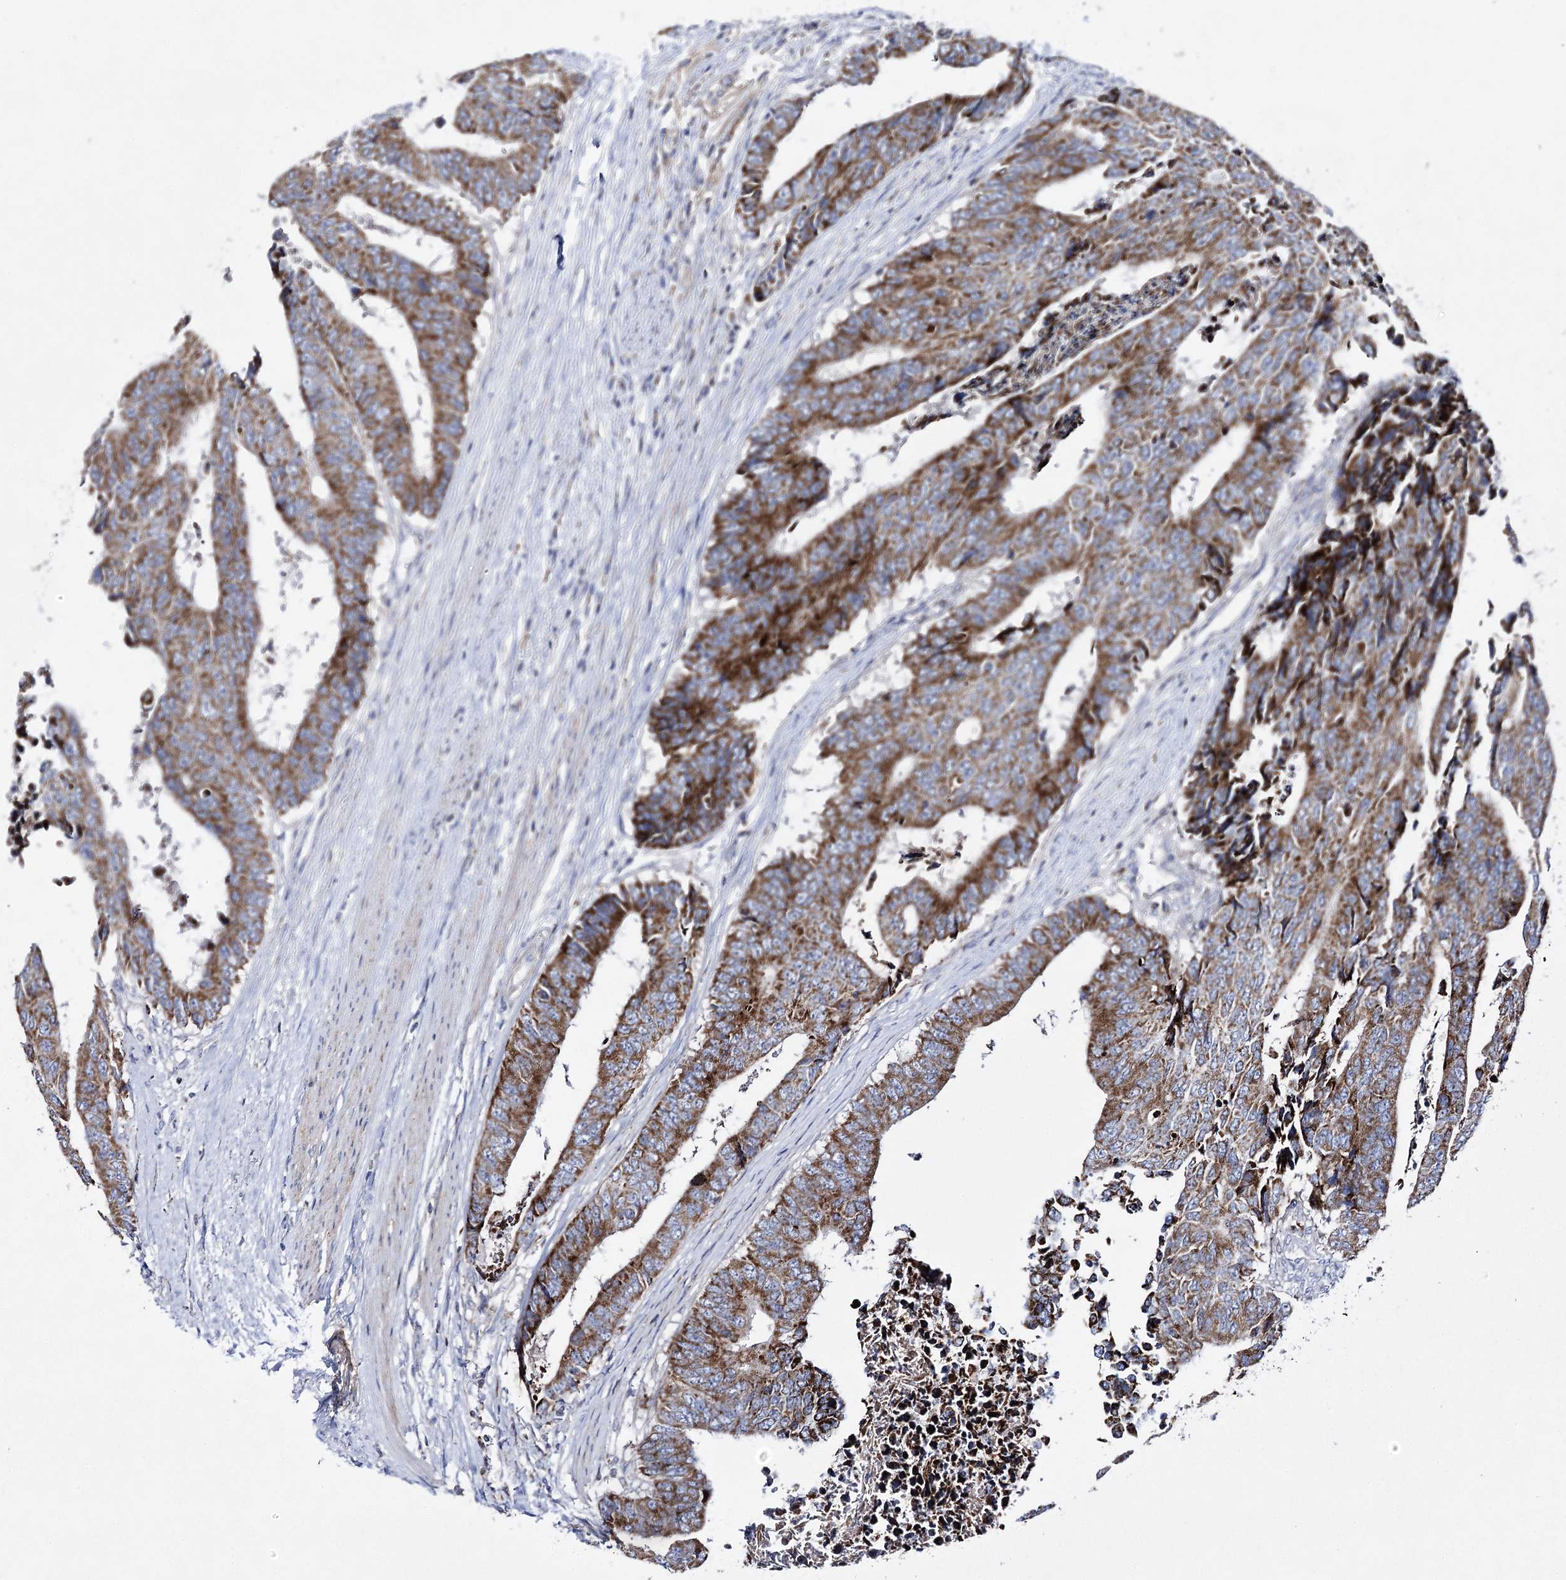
{"staining": {"intensity": "strong", "quantity": ">75%", "location": "cytoplasmic/membranous"}, "tissue": "colorectal cancer", "cell_type": "Tumor cells", "image_type": "cancer", "snomed": [{"axis": "morphology", "description": "Adenocarcinoma, NOS"}, {"axis": "topography", "description": "Rectum"}], "caption": "DAB (3,3'-diaminobenzidine) immunohistochemical staining of adenocarcinoma (colorectal) shows strong cytoplasmic/membranous protein expression in about >75% of tumor cells.", "gene": "COX15", "patient": {"sex": "male", "age": 84}}